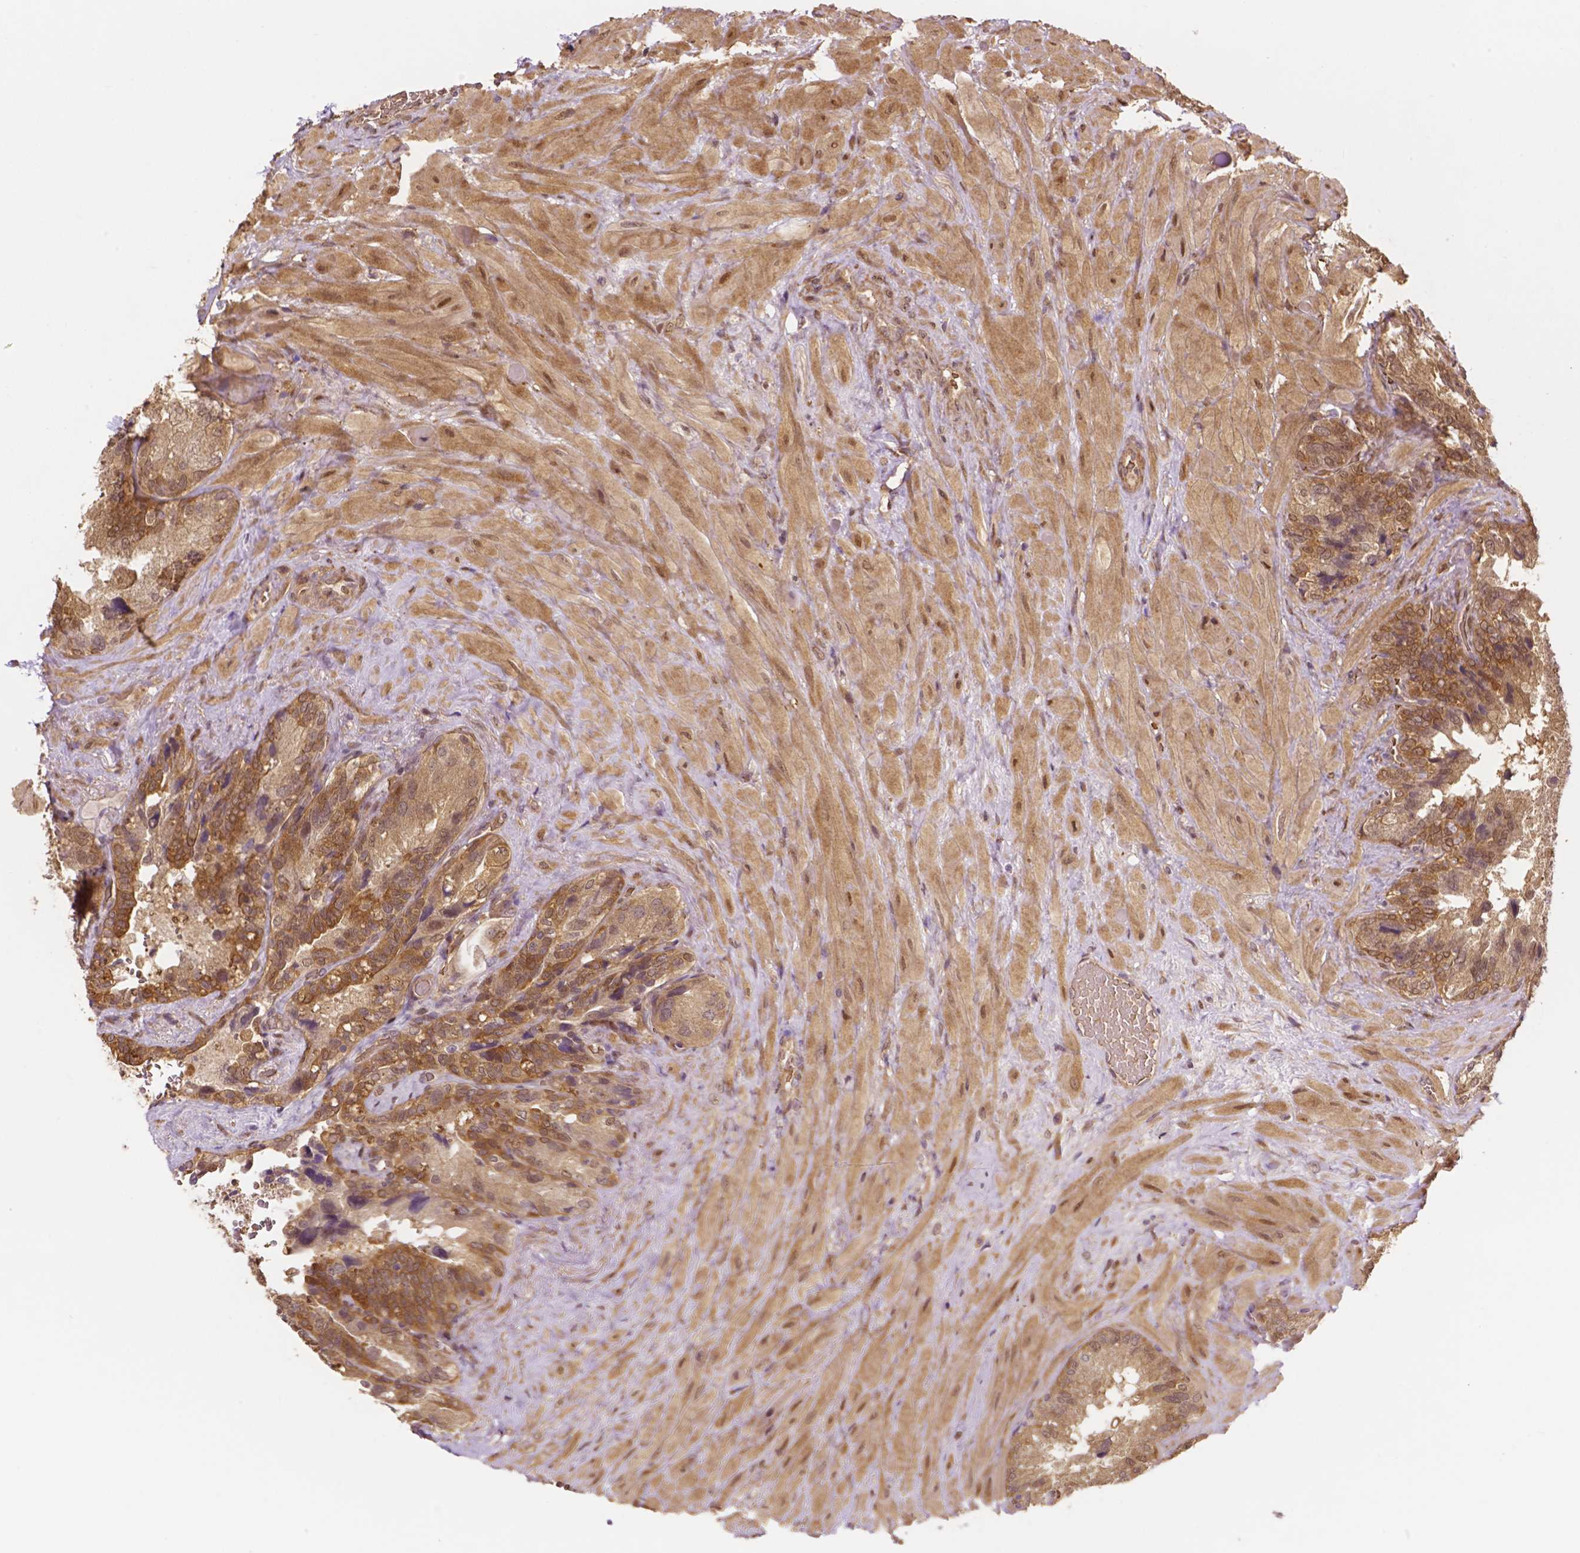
{"staining": {"intensity": "moderate", "quantity": ">75%", "location": "cytoplasmic/membranous,nuclear"}, "tissue": "seminal vesicle", "cell_type": "Glandular cells", "image_type": "normal", "snomed": [{"axis": "morphology", "description": "Normal tissue, NOS"}, {"axis": "topography", "description": "Seminal veicle"}], "caption": "The photomicrograph demonstrates a brown stain indicating the presence of a protein in the cytoplasmic/membranous,nuclear of glandular cells in seminal vesicle.", "gene": "YAP1", "patient": {"sex": "male", "age": 69}}